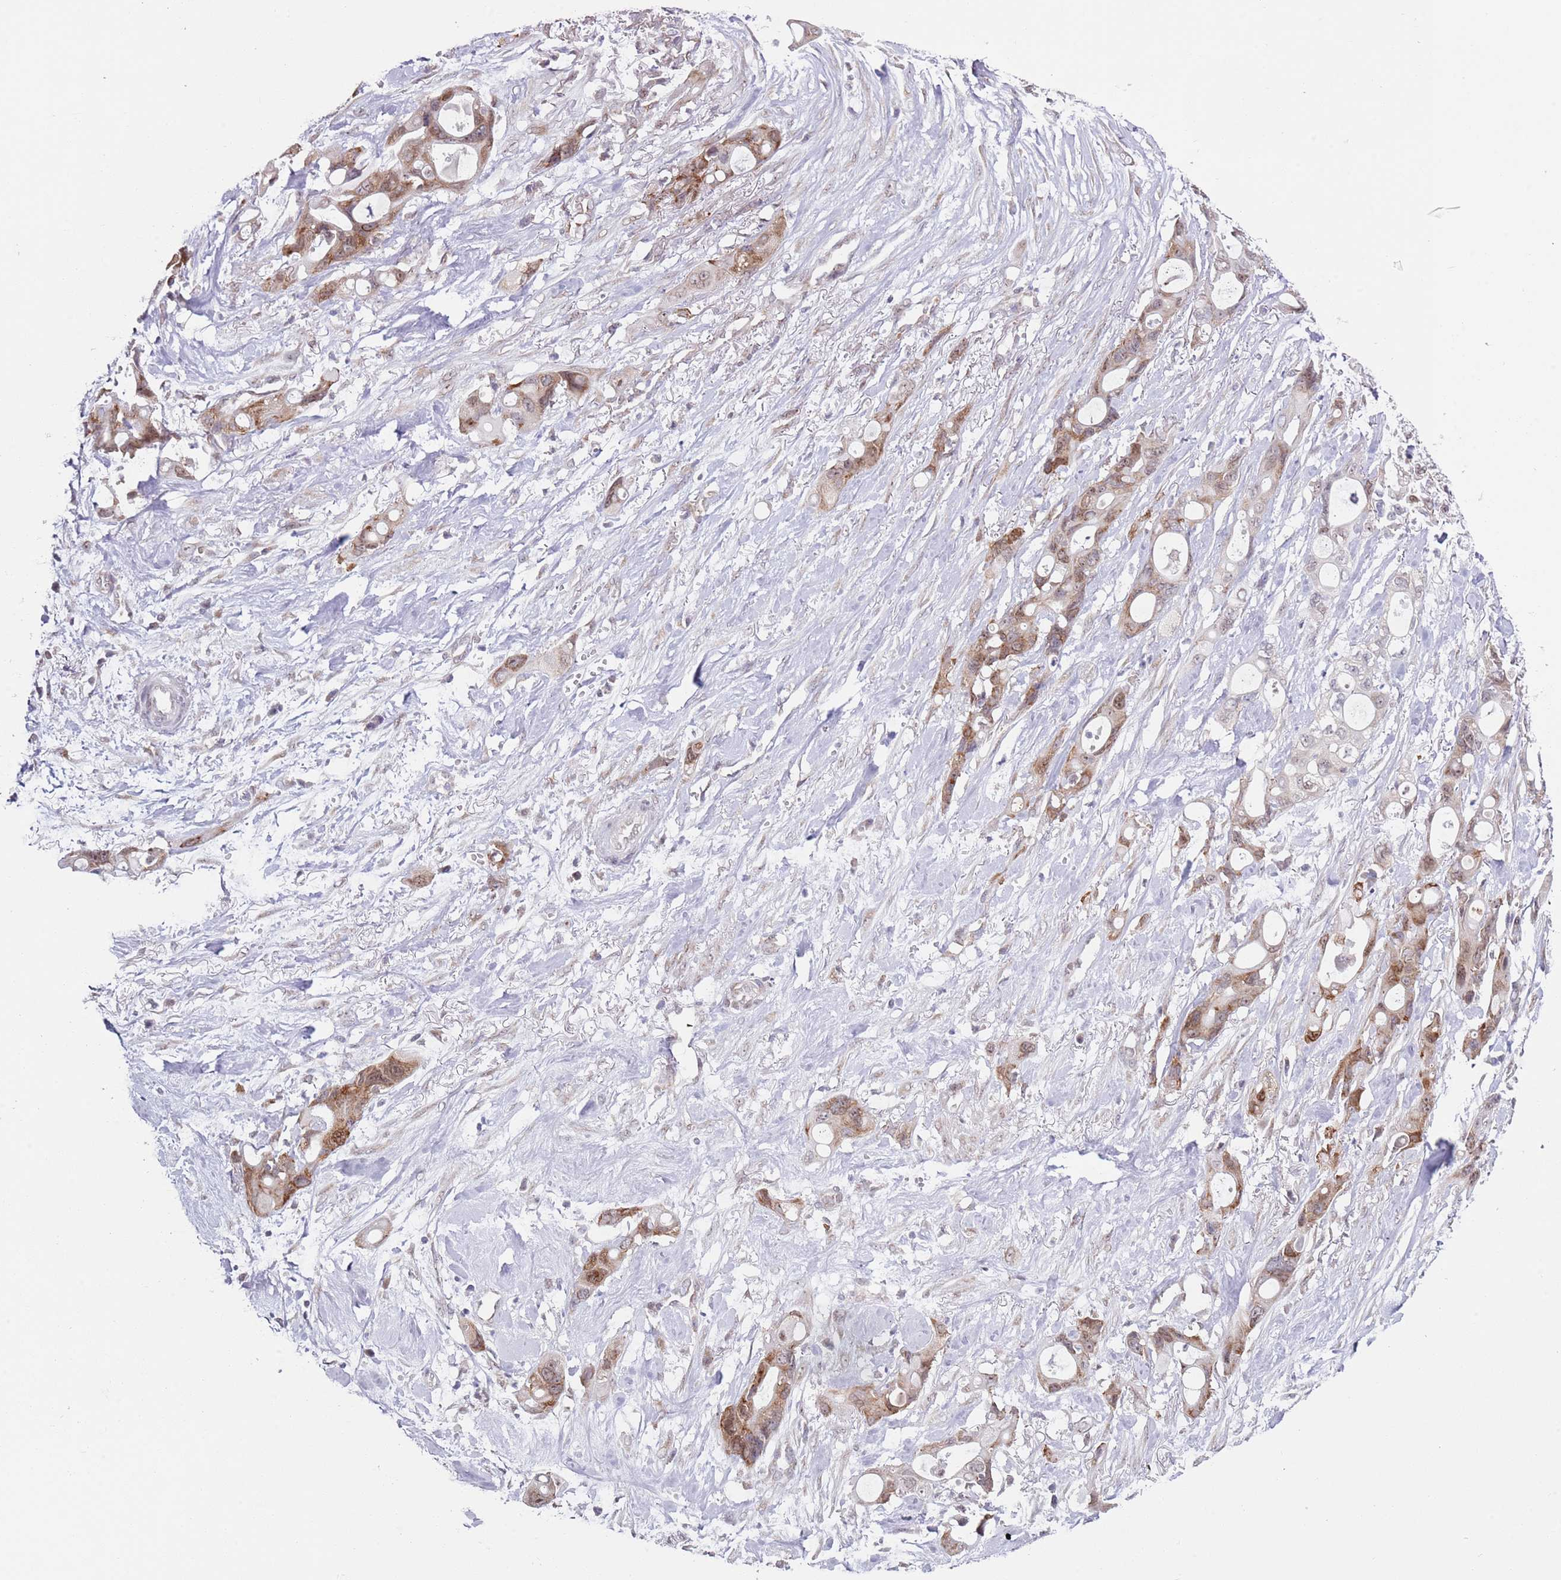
{"staining": {"intensity": "moderate", "quantity": ">75%", "location": "cytoplasmic/membranous,nuclear"}, "tissue": "ovarian cancer", "cell_type": "Tumor cells", "image_type": "cancer", "snomed": [{"axis": "morphology", "description": "Cystadenocarcinoma, mucinous, NOS"}, {"axis": "topography", "description": "Ovary"}], "caption": "DAB immunohistochemical staining of human ovarian mucinous cystadenocarcinoma exhibits moderate cytoplasmic/membranous and nuclear protein expression in approximately >75% of tumor cells.", "gene": "SLC25A32", "patient": {"sex": "female", "age": 70}}